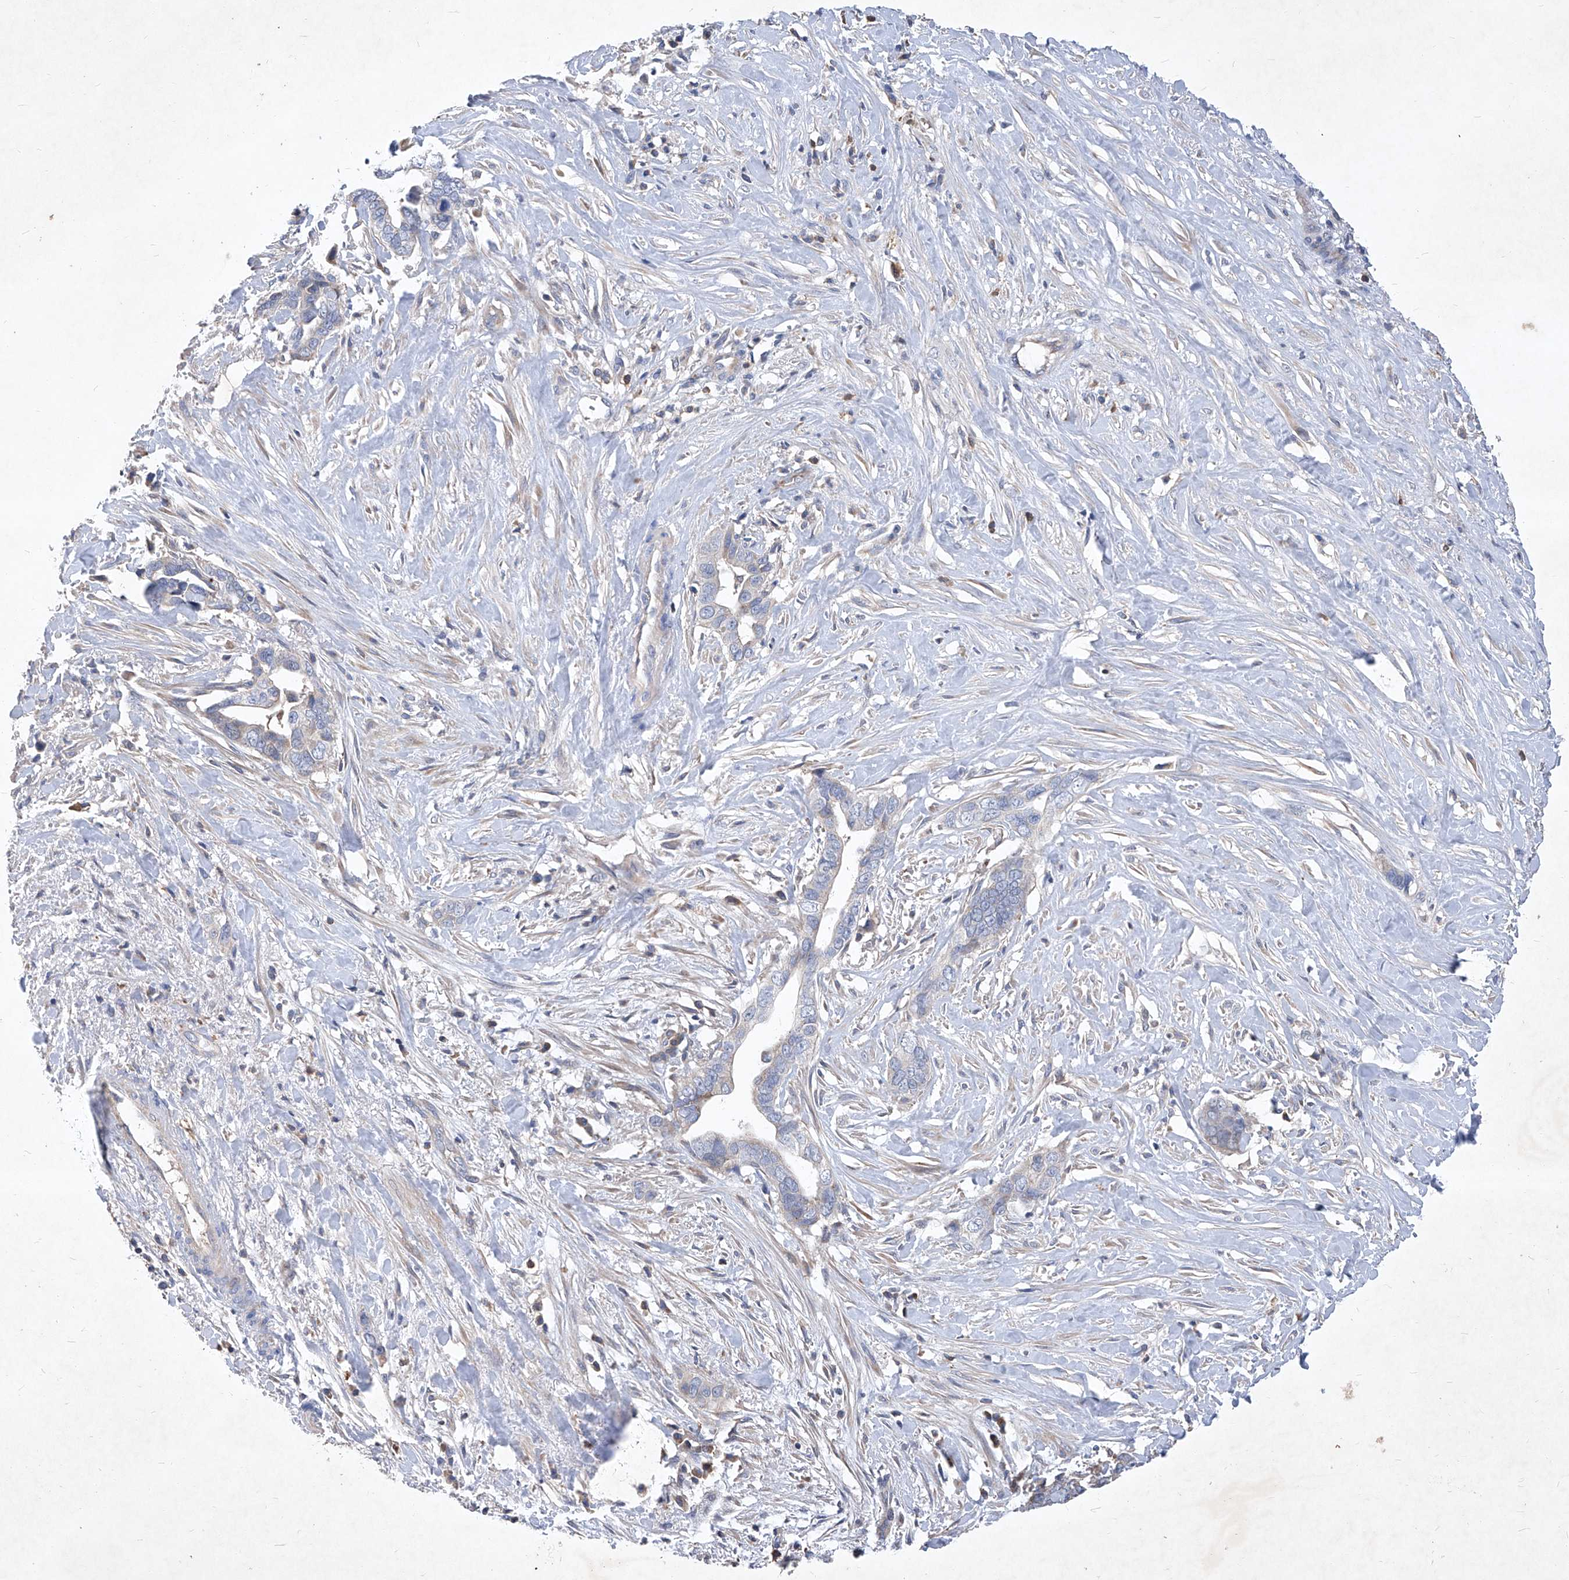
{"staining": {"intensity": "negative", "quantity": "none", "location": "none"}, "tissue": "liver cancer", "cell_type": "Tumor cells", "image_type": "cancer", "snomed": [{"axis": "morphology", "description": "Cholangiocarcinoma"}, {"axis": "topography", "description": "Liver"}], "caption": "Tumor cells show no significant protein expression in liver cancer.", "gene": "EPHA8", "patient": {"sex": "female", "age": 79}}